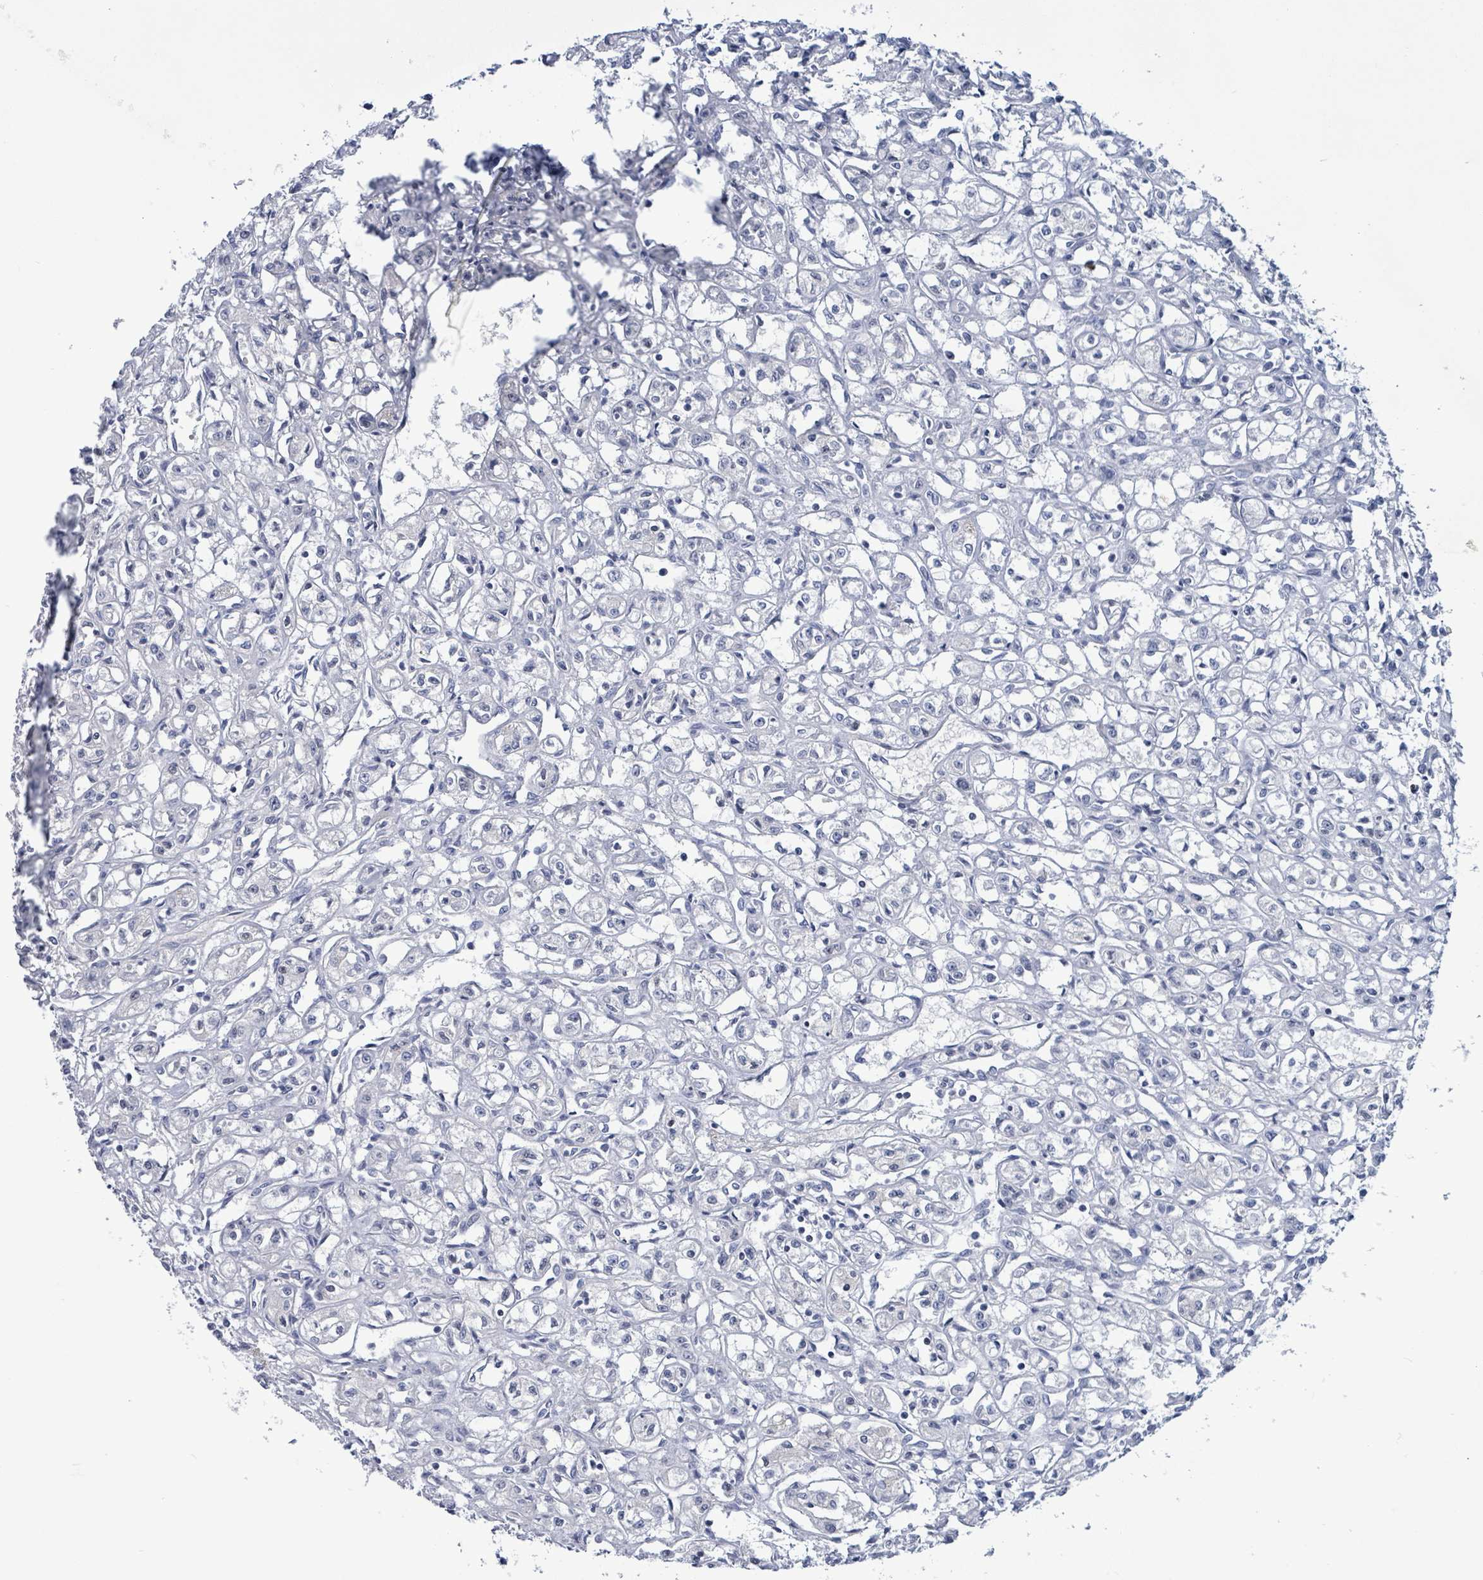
{"staining": {"intensity": "negative", "quantity": "none", "location": "none"}, "tissue": "renal cancer", "cell_type": "Tumor cells", "image_type": "cancer", "snomed": [{"axis": "morphology", "description": "Adenocarcinoma, NOS"}, {"axis": "topography", "description": "Kidney"}], "caption": "This is an immunohistochemistry histopathology image of human adenocarcinoma (renal). There is no expression in tumor cells.", "gene": "NTN3", "patient": {"sex": "male", "age": 56}}